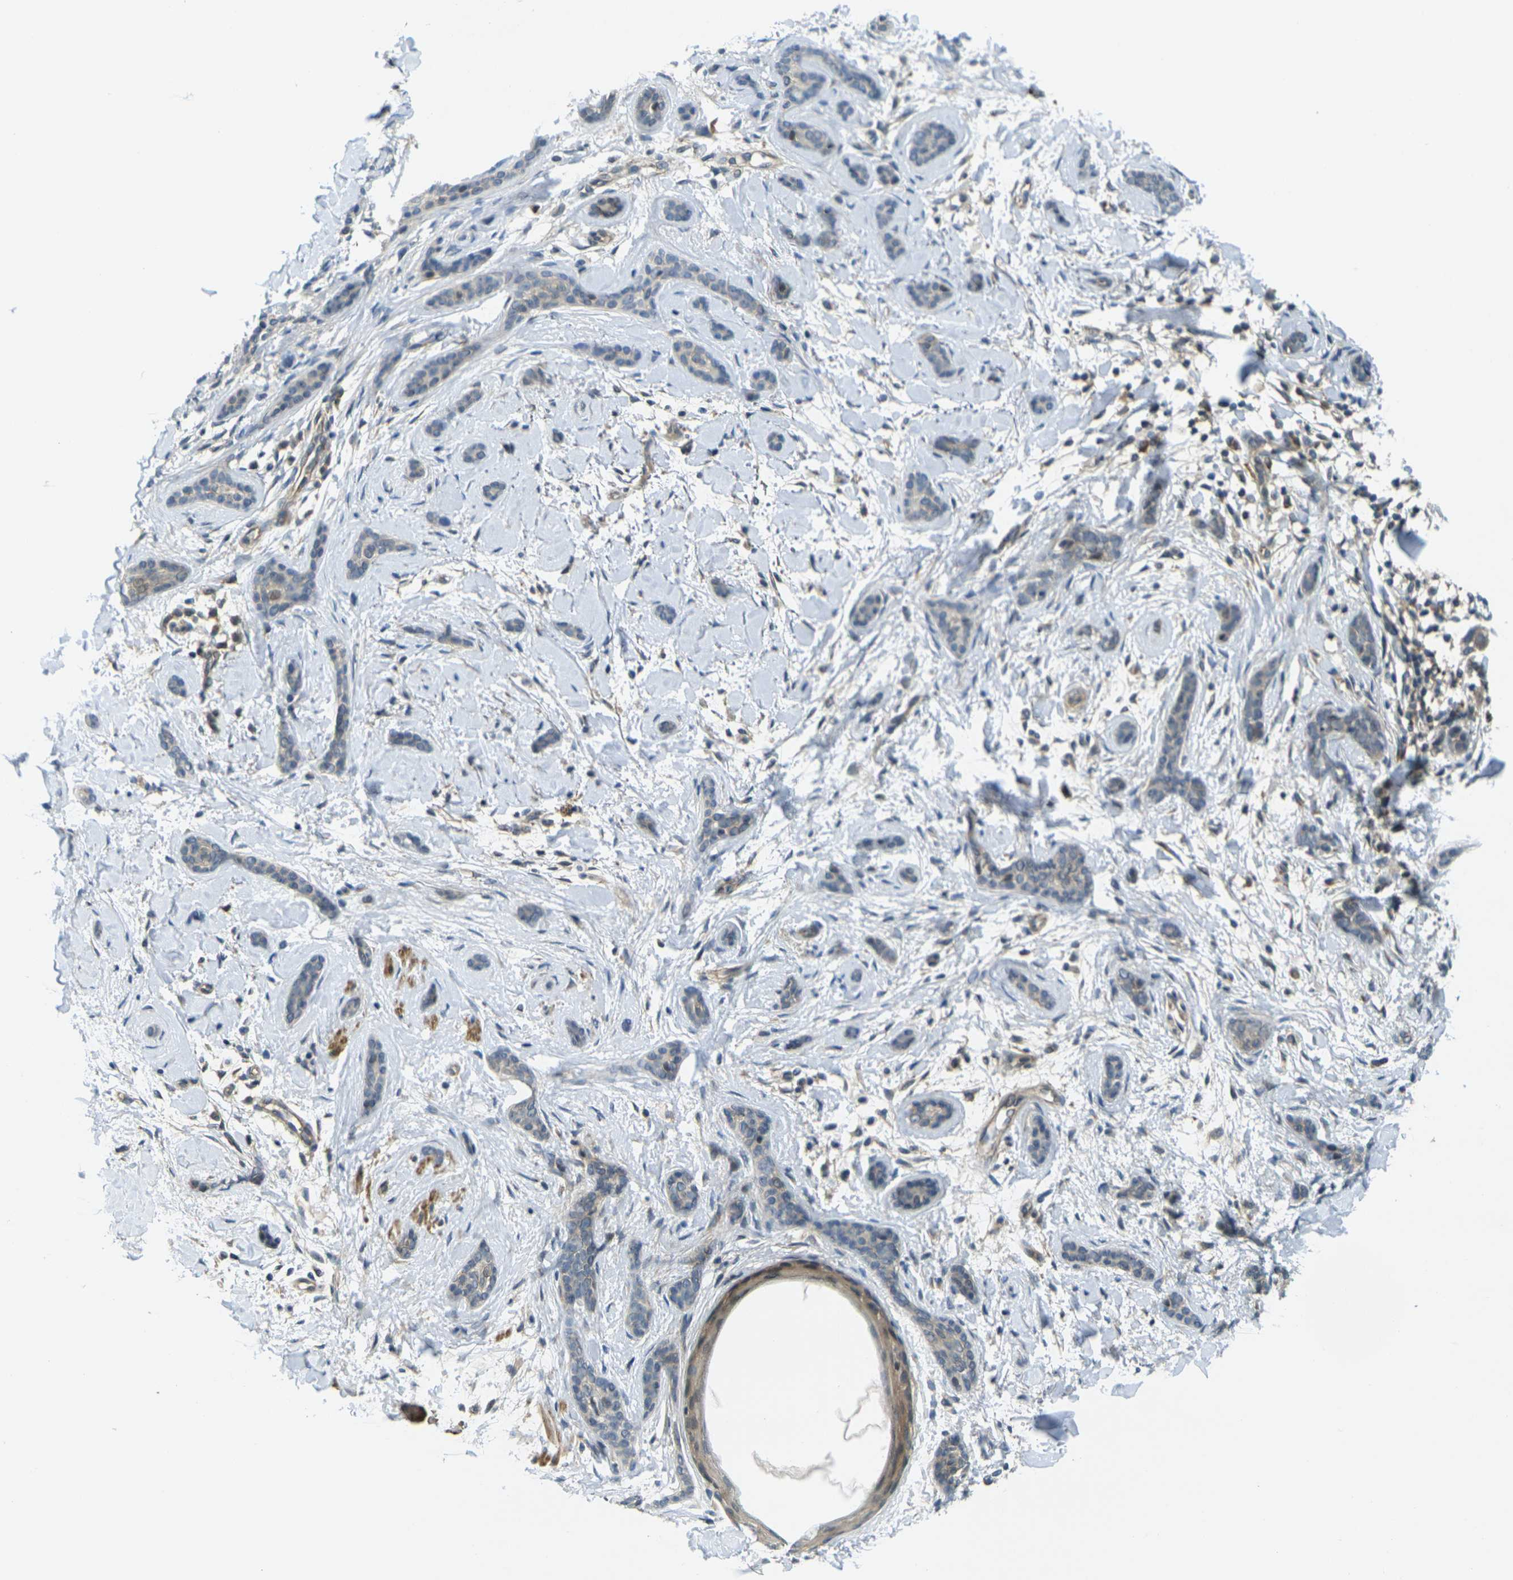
{"staining": {"intensity": "weak", "quantity": "<25%", "location": "cytoplasmic/membranous"}, "tissue": "skin cancer", "cell_type": "Tumor cells", "image_type": "cancer", "snomed": [{"axis": "morphology", "description": "Basal cell carcinoma"}, {"axis": "topography", "description": "Skin"}], "caption": "High magnification brightfield microscopy of skin cancer (basal cell carcinoma) stained with DAB (brown) and counterstained with hematoxylin (blue): tumor cells show no significant staining. (Immunohistochemistry (ihc), brightfield microscopy, high magnification).", "gene": "KCTD10", "patient": {"sex": "female", "age": 58}}